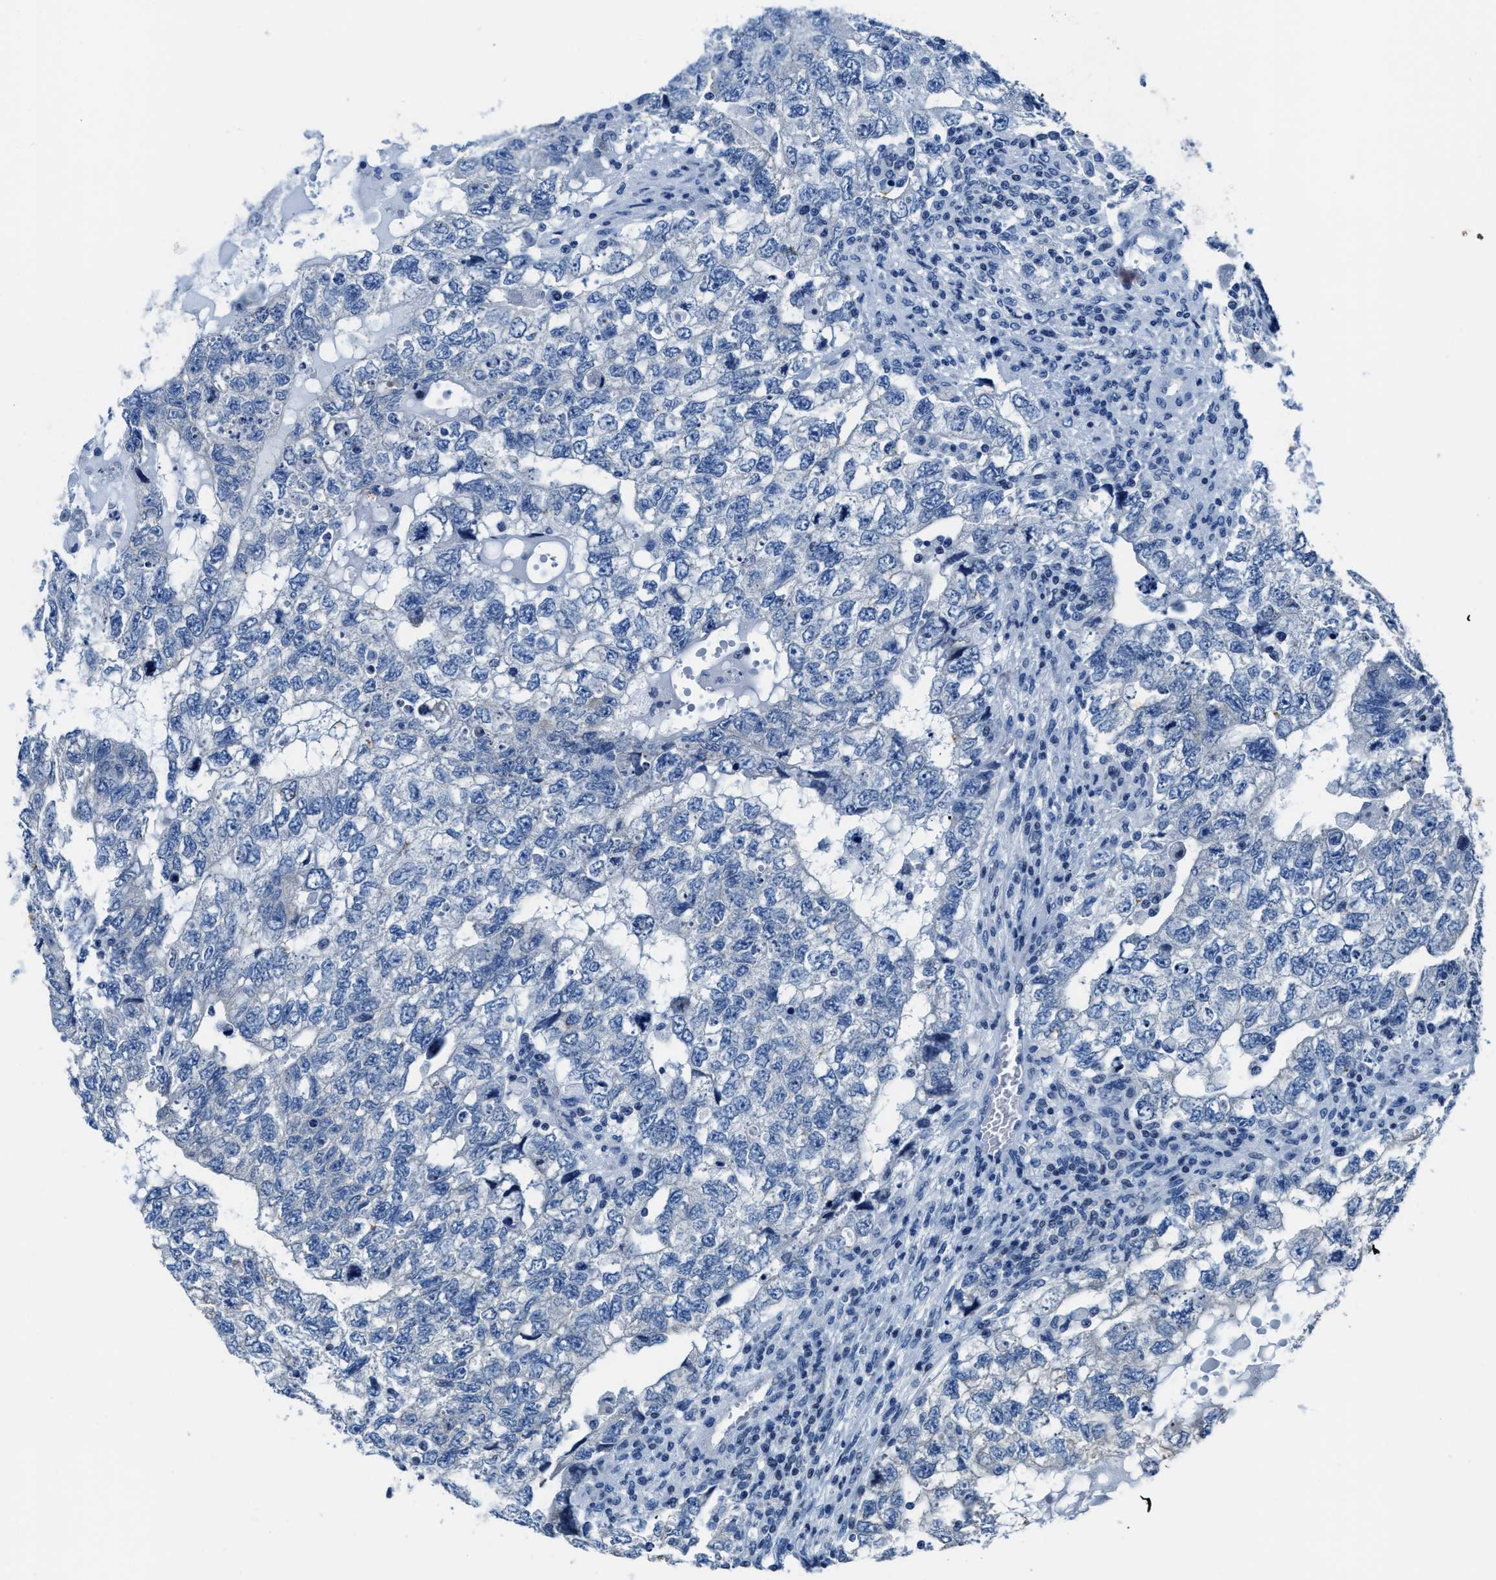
{"staining": {"intensity": "negative", "quantity": "none", "location": "none"}, "tissue": "testis cancer", "cell_type": "Tumor cells", "image_type": "cancer", "snomed": [{"axis": "morphology", "description": "Carcinoma, Embryonal, NOS"}, {"axis": "topography", "description": "Testis"}], "caption": "Immunohistochemistry photomicrograph of neoplastic tissue: human embryonal carcinoma (testis) stained with DAB (3,3'-diaminobenzidine) shows no significant protein expression in tumor cells. The staining is performed using DAB (3,3'-diaminobenzidine) brown chromogen with nuclei counter-stained in using hematoxylin.", "gene": "ASZ1", "patient": {"sex": "male", "age": 36}}